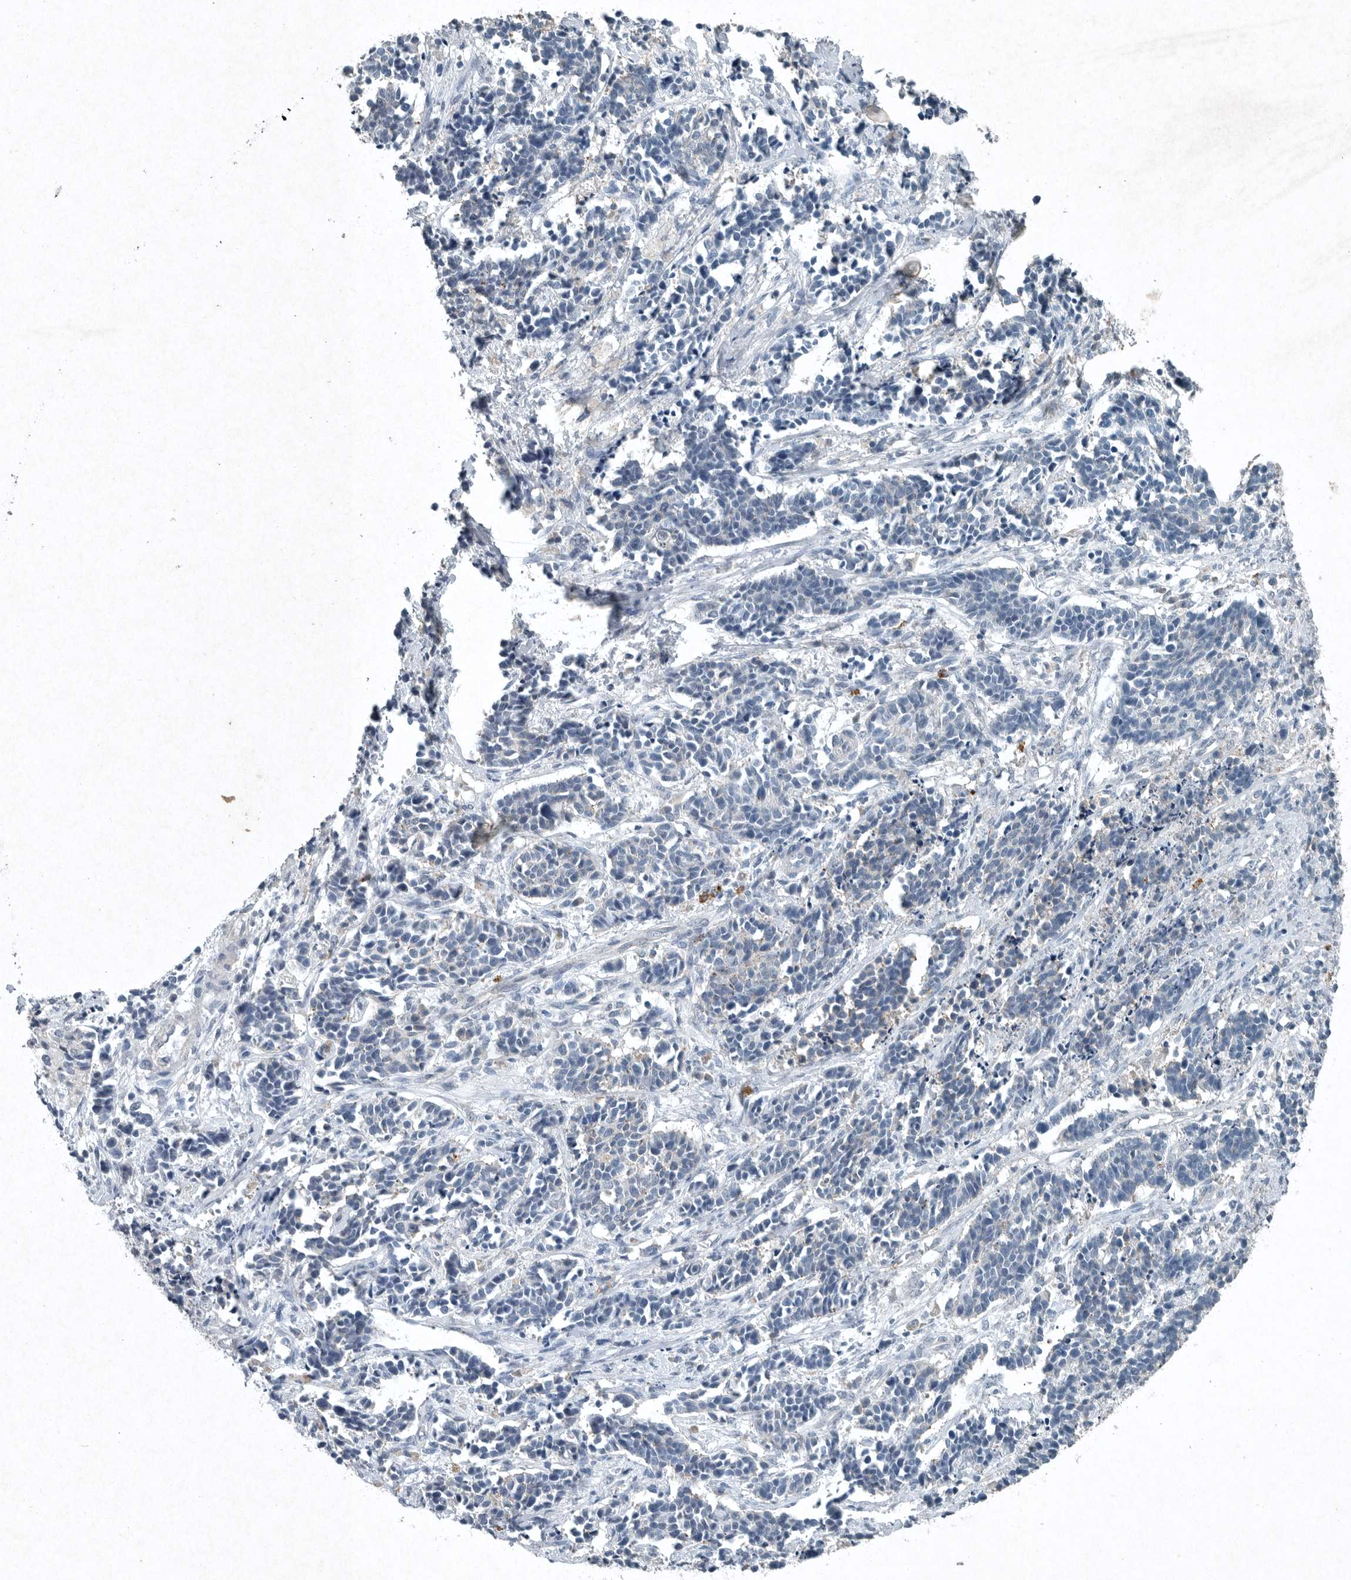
{"staining": {"intensity": "negative", "quantity": "none", "location": "none"}, "tissue": "cervical cancer", "cell_type": "Tumor cells", "image_type": "cancer", "snomed": [{"axis": "morphology", "description": "Normal tissue, NOS"}, {"axis": "morphology", "description": "Squamous cell carcinoma, NOS"}, {"axis": "topography", "description": "Cervix"}], "caption": "This is an immunohistochemistry (IHC) micrograph of squamous cell carcinoma (cervical). There is no positivity in tumor cells.", "gene": "IL20", "patient": {"sex": "female", "age": 35}}